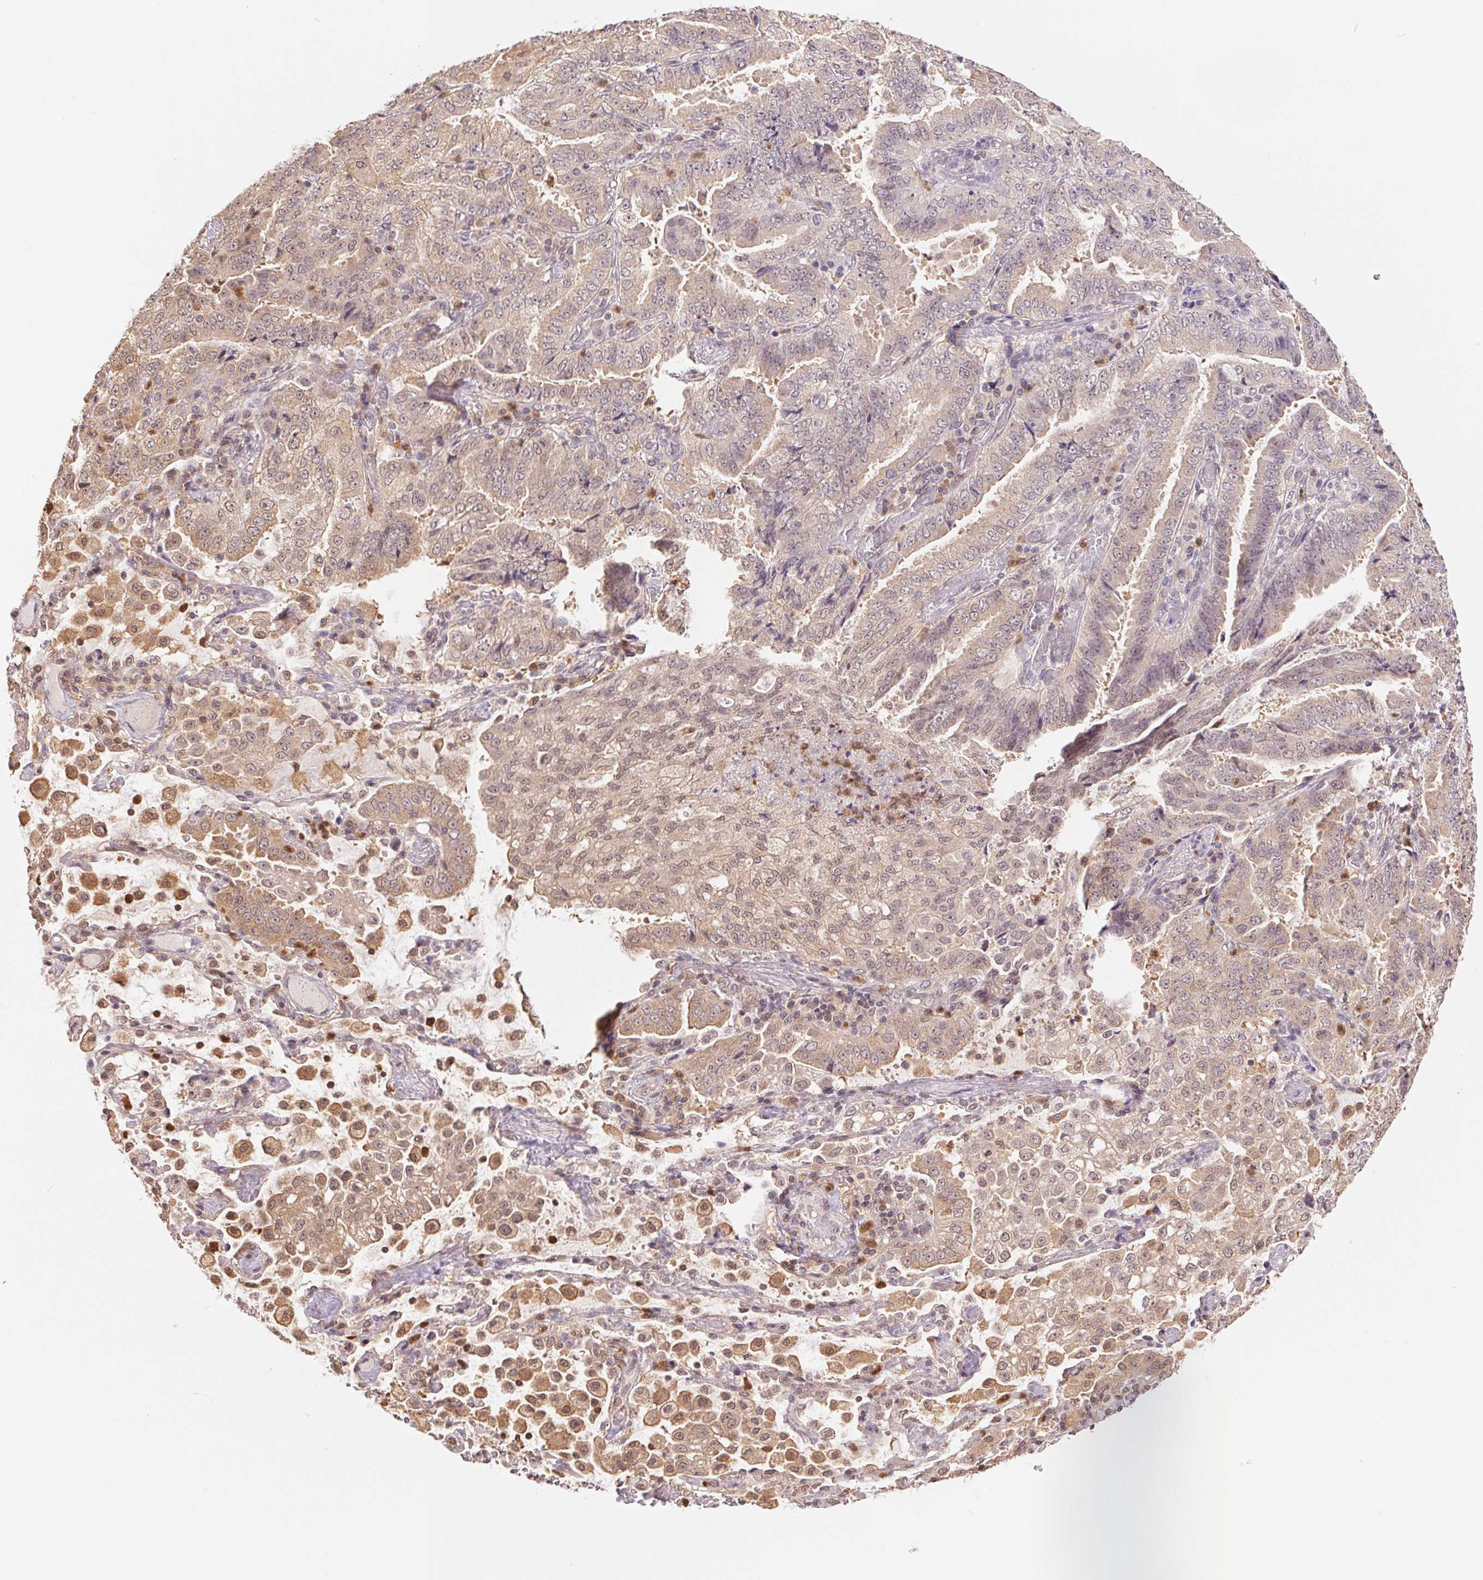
{"staining": {"intensity": "weak", "quantity": ">75%", "location": "cytoplasmic/membranous"}, "tissue": "lung cancer", "cell_type": "Tumor cells", "image_type": "cancer", "snomed": [{"axis": "morphology", "description": "Aneuploidy"}, {"axis": "morphology", "description": "Adenocarcinoma, NOS"}, {"axis": "morphology", "description": "Adenocarcinoma, metastatic, NOS"}, {"axis": "topography", "description": "Lymph node"}, {"axis": "topography", "description": "Lung"}], "caption": "Lung metastatic adenocarcinoma stained with a brown dye displays weak cytoplasmic/membranous positive expression in approximately >75% of tumor cells.", "gene": "CDC123", "patient": {"sex": "female", "age": 48}}